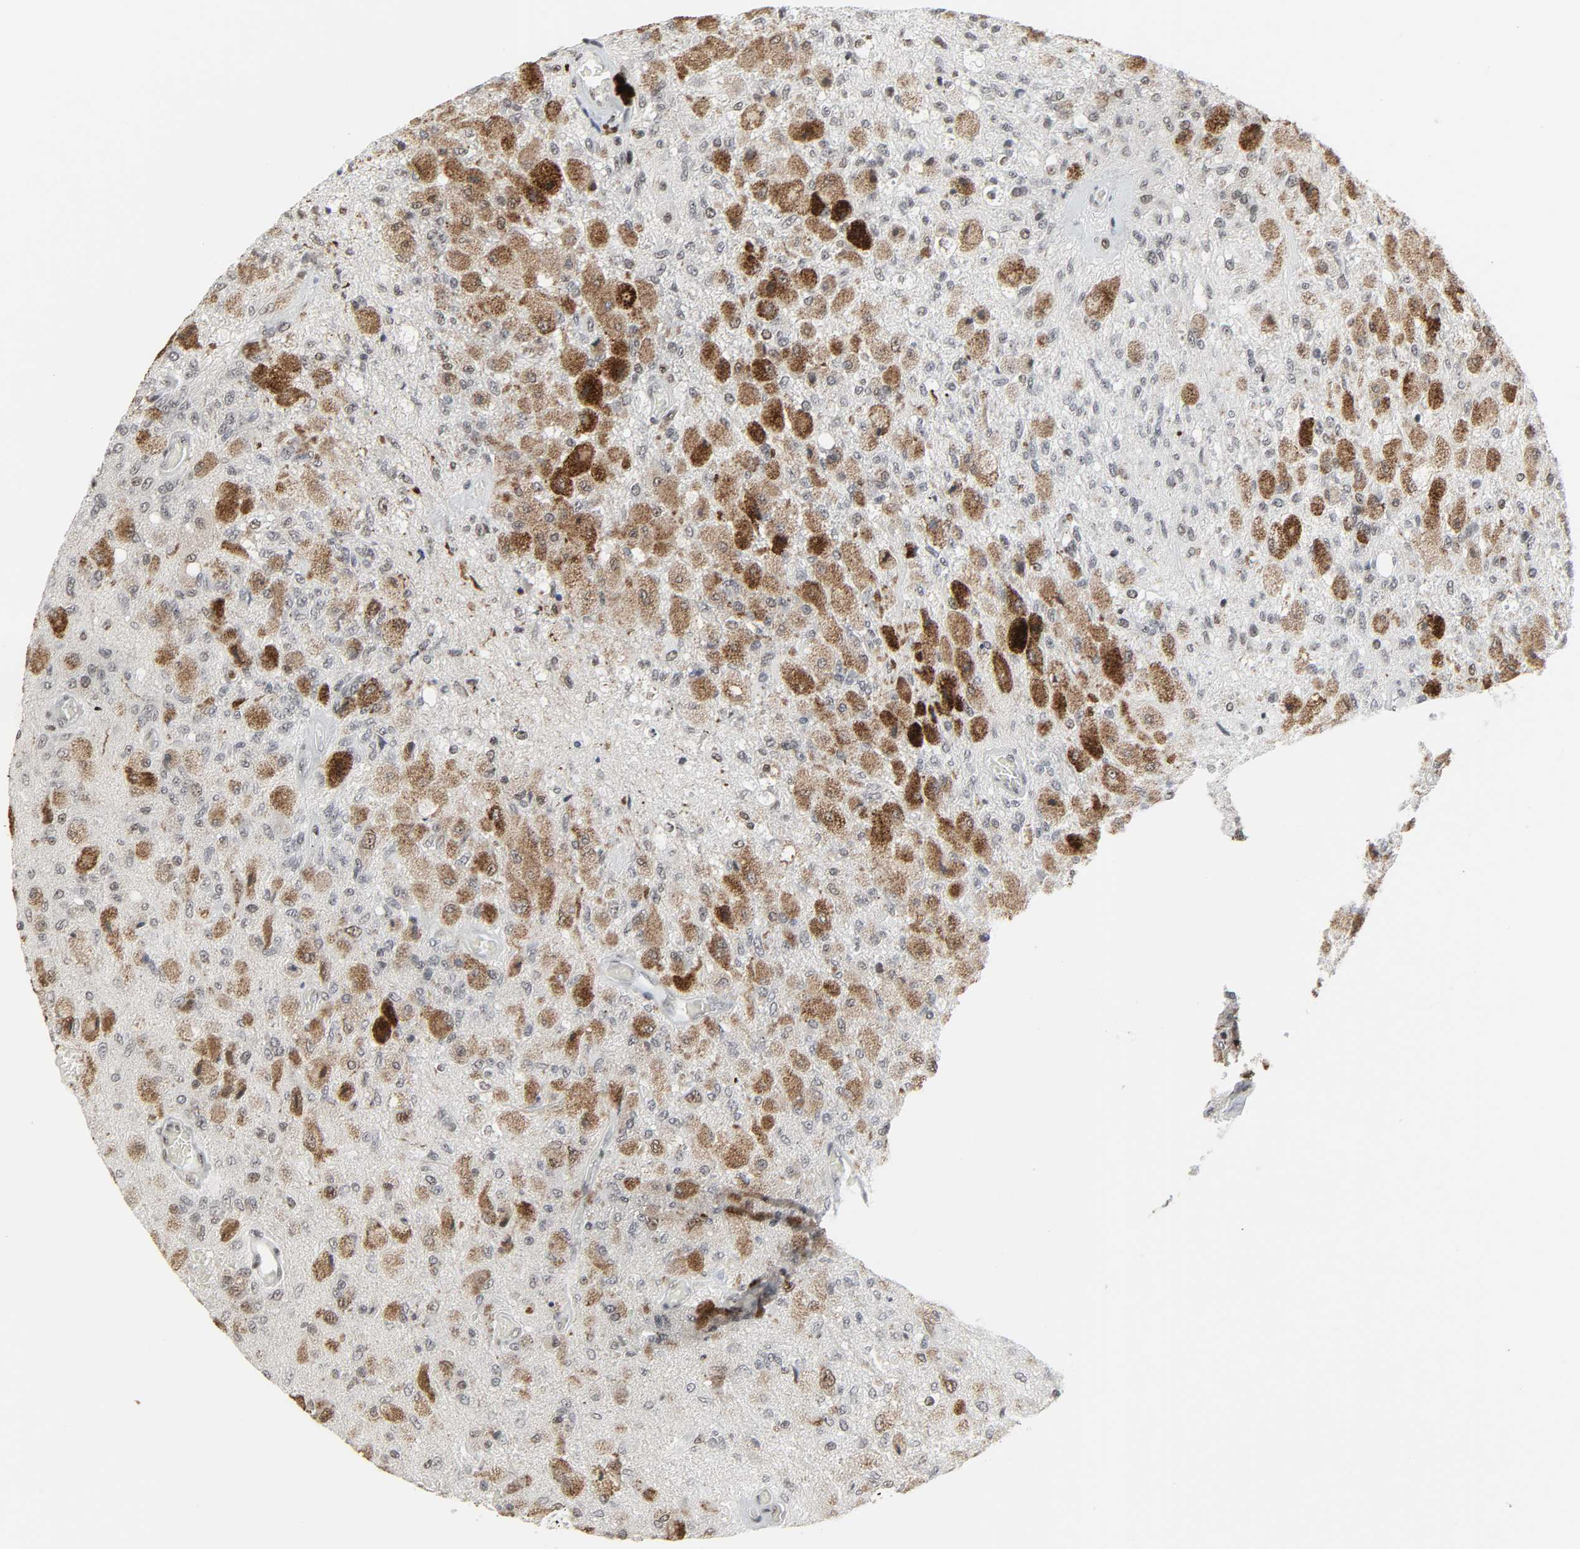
{"staining": {"intensity": "moderate", "quantity": "25%-75%", "location": "nuclear"}, "tissue": "glioma", "cell_type": "Tumor cells", "image_type": "cancer", "snomed": [{"axis": "morphology", "description": "Normal tissue, NOS"}, {"axis": "morphology", "description": "Glioma, malignant, High grade"}, {"axis": "topography", "description": "Cerebral cortex"}], "caption": "An image of high-grade glioma (malignant) stained for a protein demonstrates moderate nuclear brown staining in tumor cells.", "gene": "CDK7", "patient": {"sex": "male", "age": 77}}